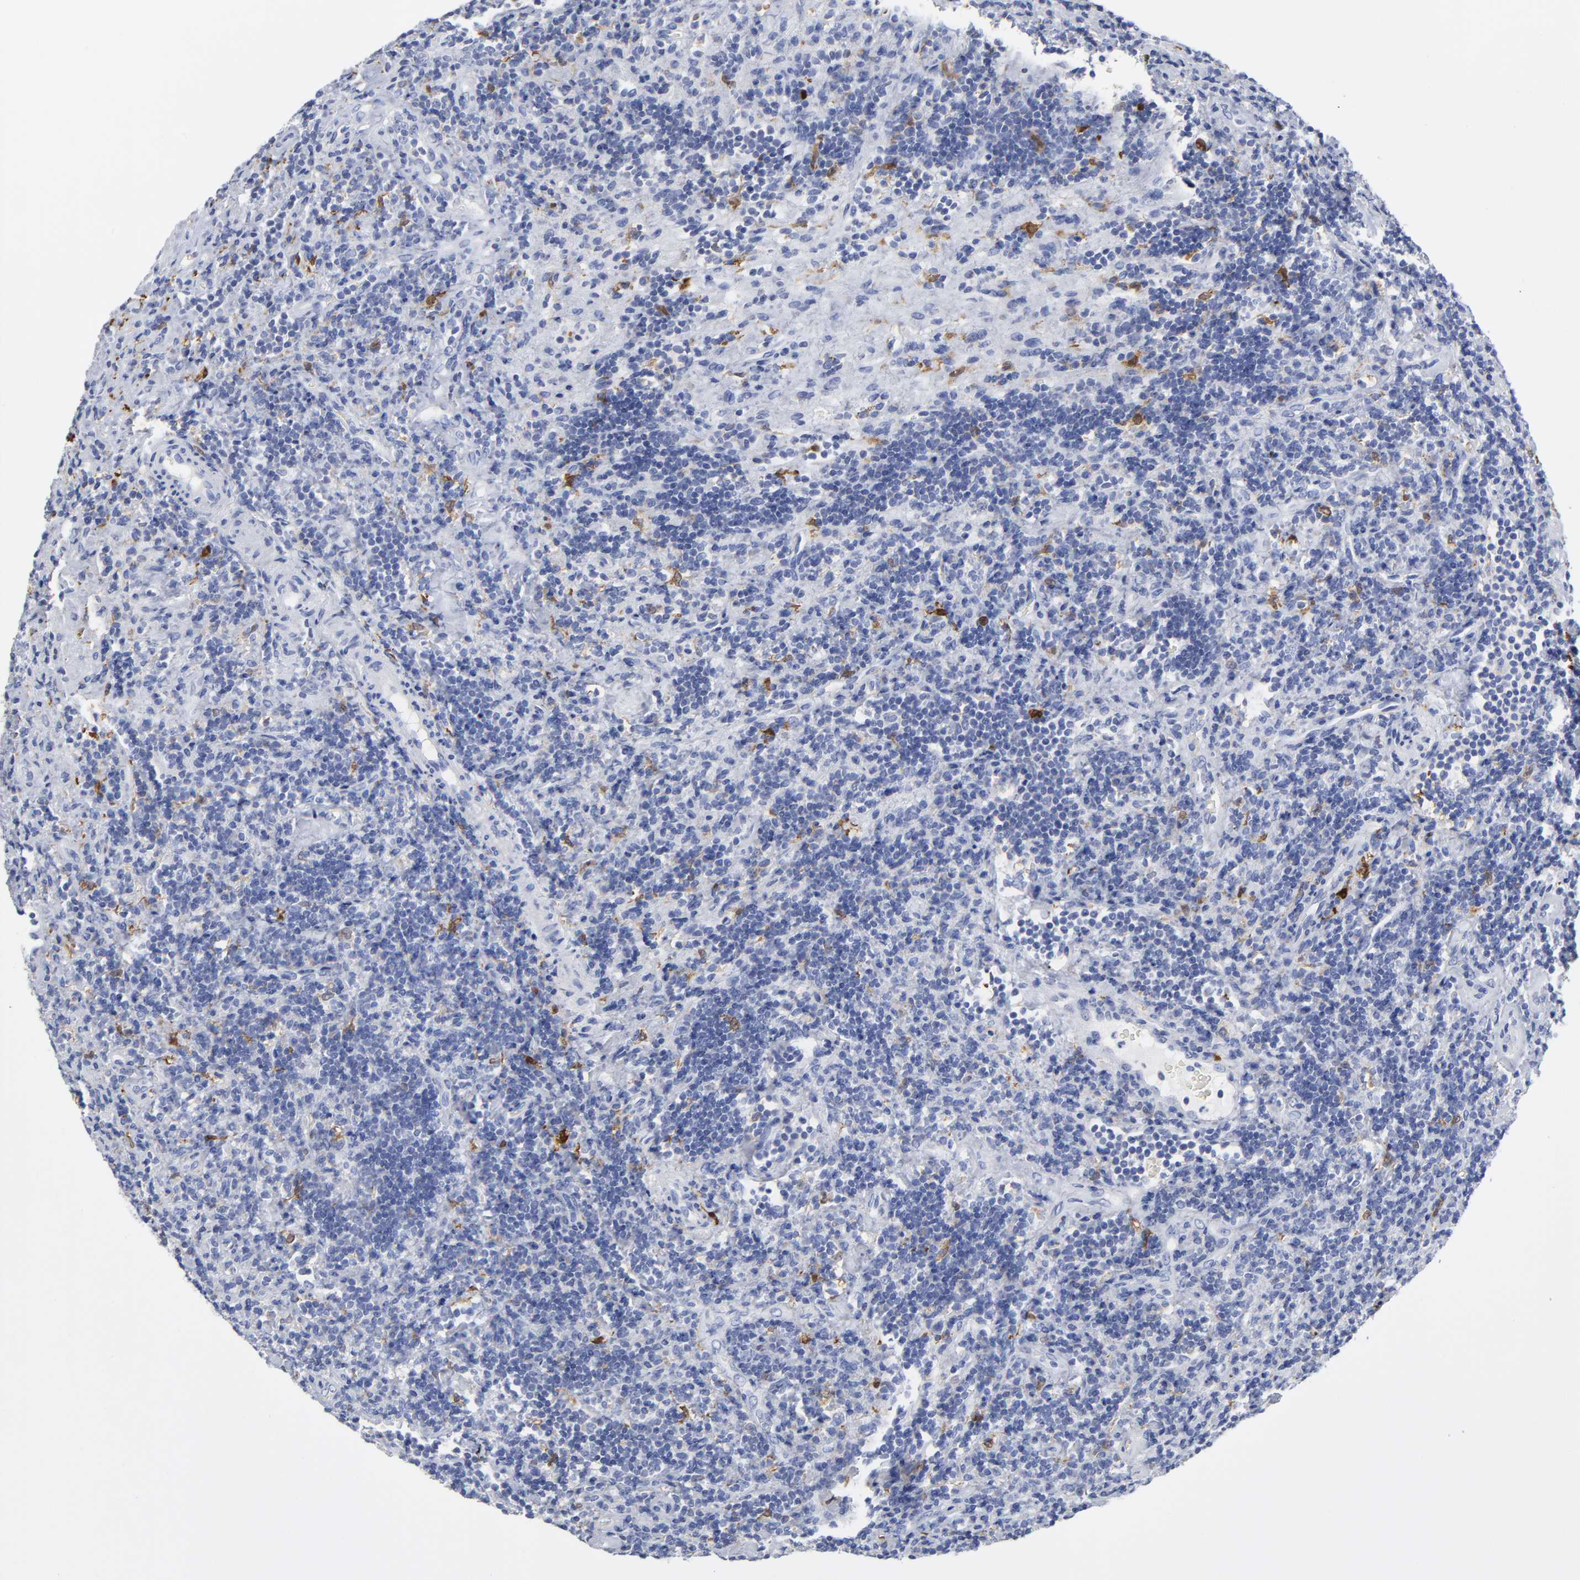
{"staining": {"intensity": "negative", "quantity": "none", "location": "none"}, "tissue": "lymphoma", "cell_type": "Tumor cells", "image_type": "cancer", "snomed": [{"axis": "morphology", "description": "Malignant lymphoma, non-Hodgkin's type, Low grade"}, {"axis": "topography", "description": "Lymph node"}], "caption": "Immunohistochemistry of malignant lymphoma, non-Hodgkin's type (low-grade) reveals no positivity in tumor cells. (Immunohistochemistry (ihc), brightfield microscopy, high magnification).", "gene": "PTP4A1", "patient": {"sex": "male", "age": 70}}